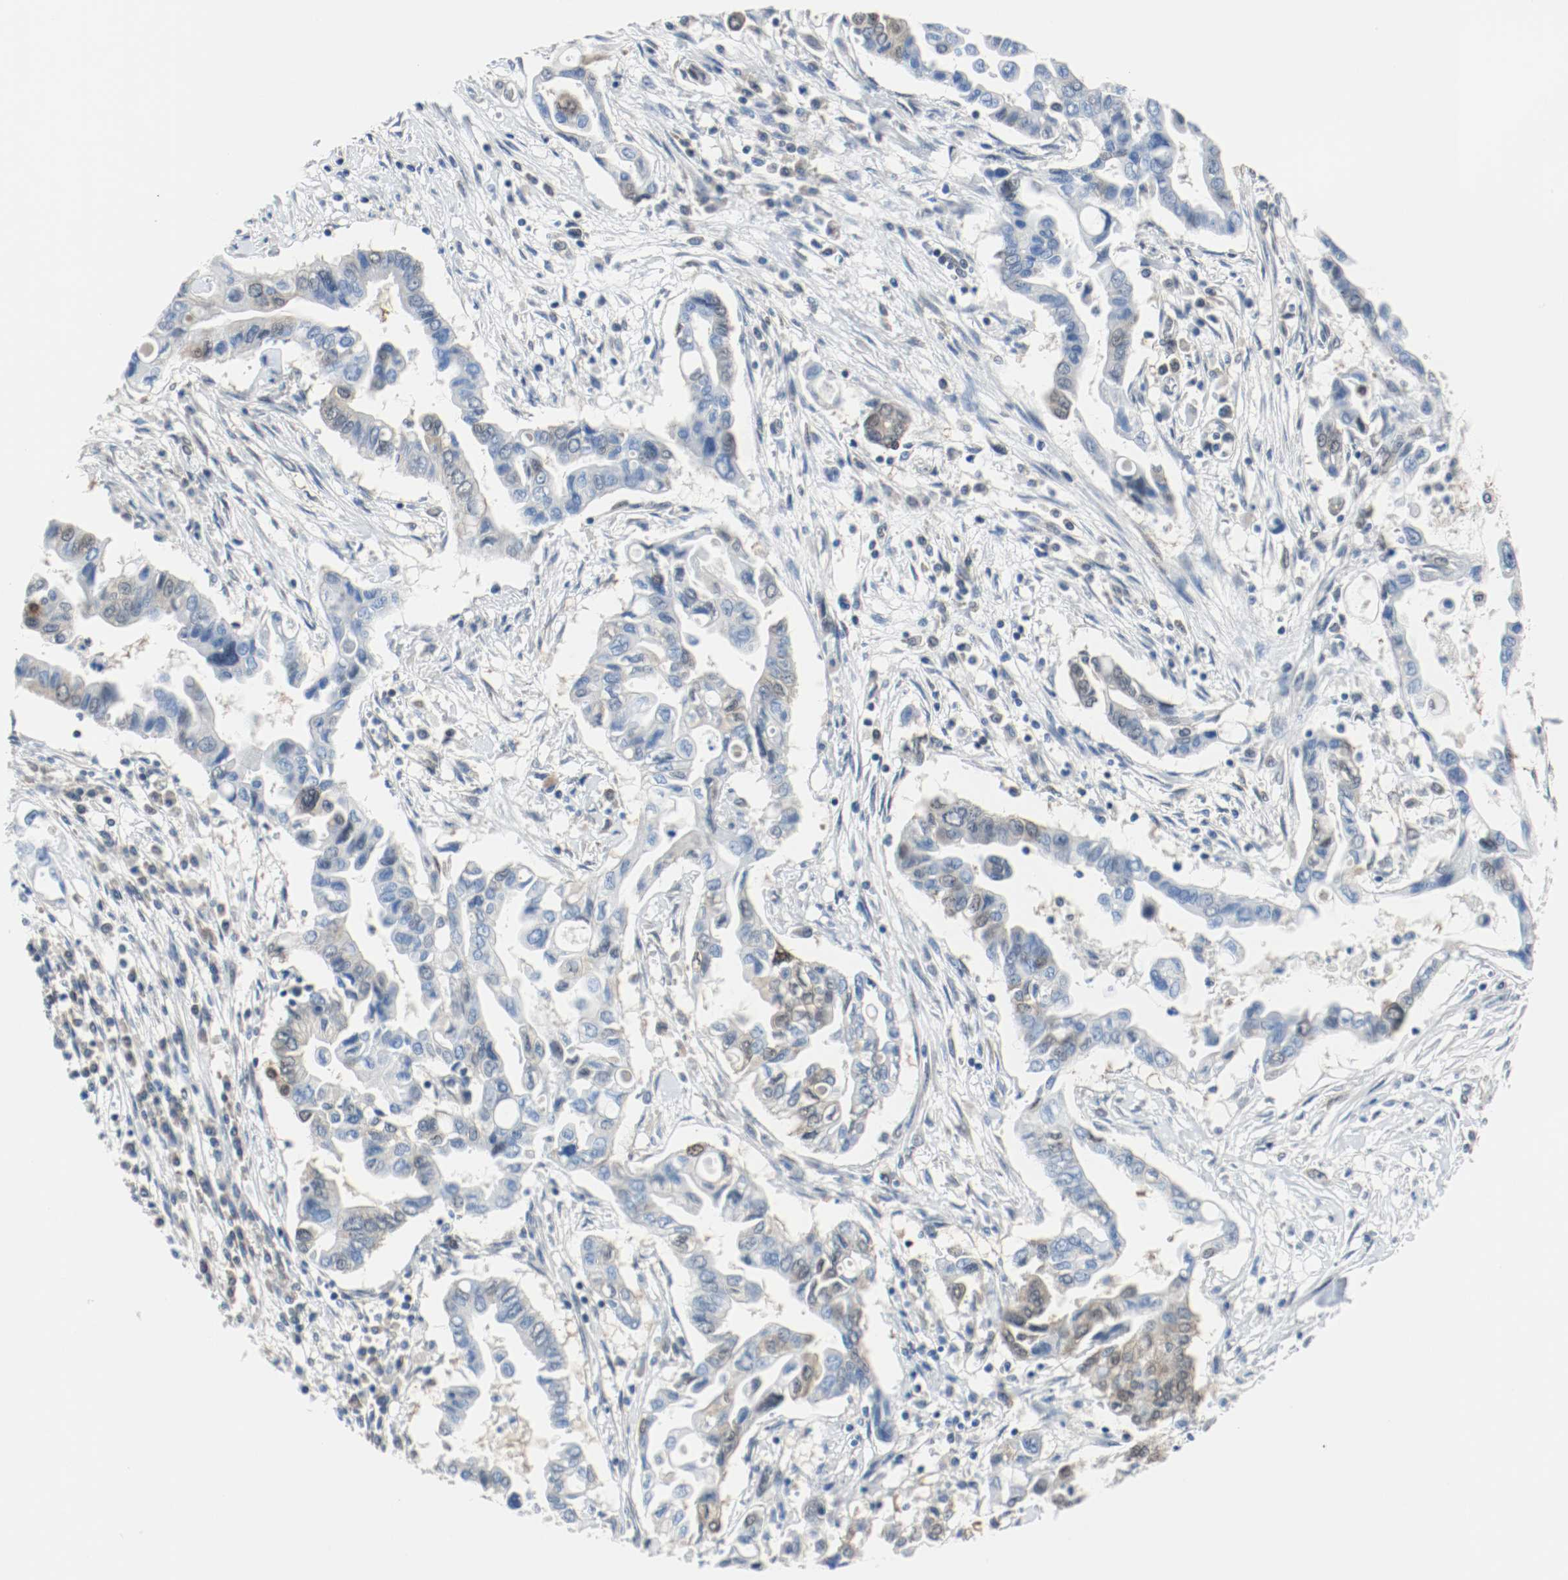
{"staining": {"intensity": "weak", "quantity": "25%-75%", "location": "cytoplasmic/membranous,nuclear"}, "tissue": "pancreatic cancer", "cell_type": "Tumor cells", "image_type": "cancer", "snomed": [{"axis": "morphology", "description": "Adenocarcinoma, NOS"}, {"axis": "topography", "description": "Pancreas"}], "caption": "The micrograph shows staining of adenocarcinoma (pancreatic), revealing weak cytoplasmic/membranous and nuclear protein expression (brown color) within tumor cells.", "gene": "PPME1", "patient": {"sex": "female", "age": 57}}